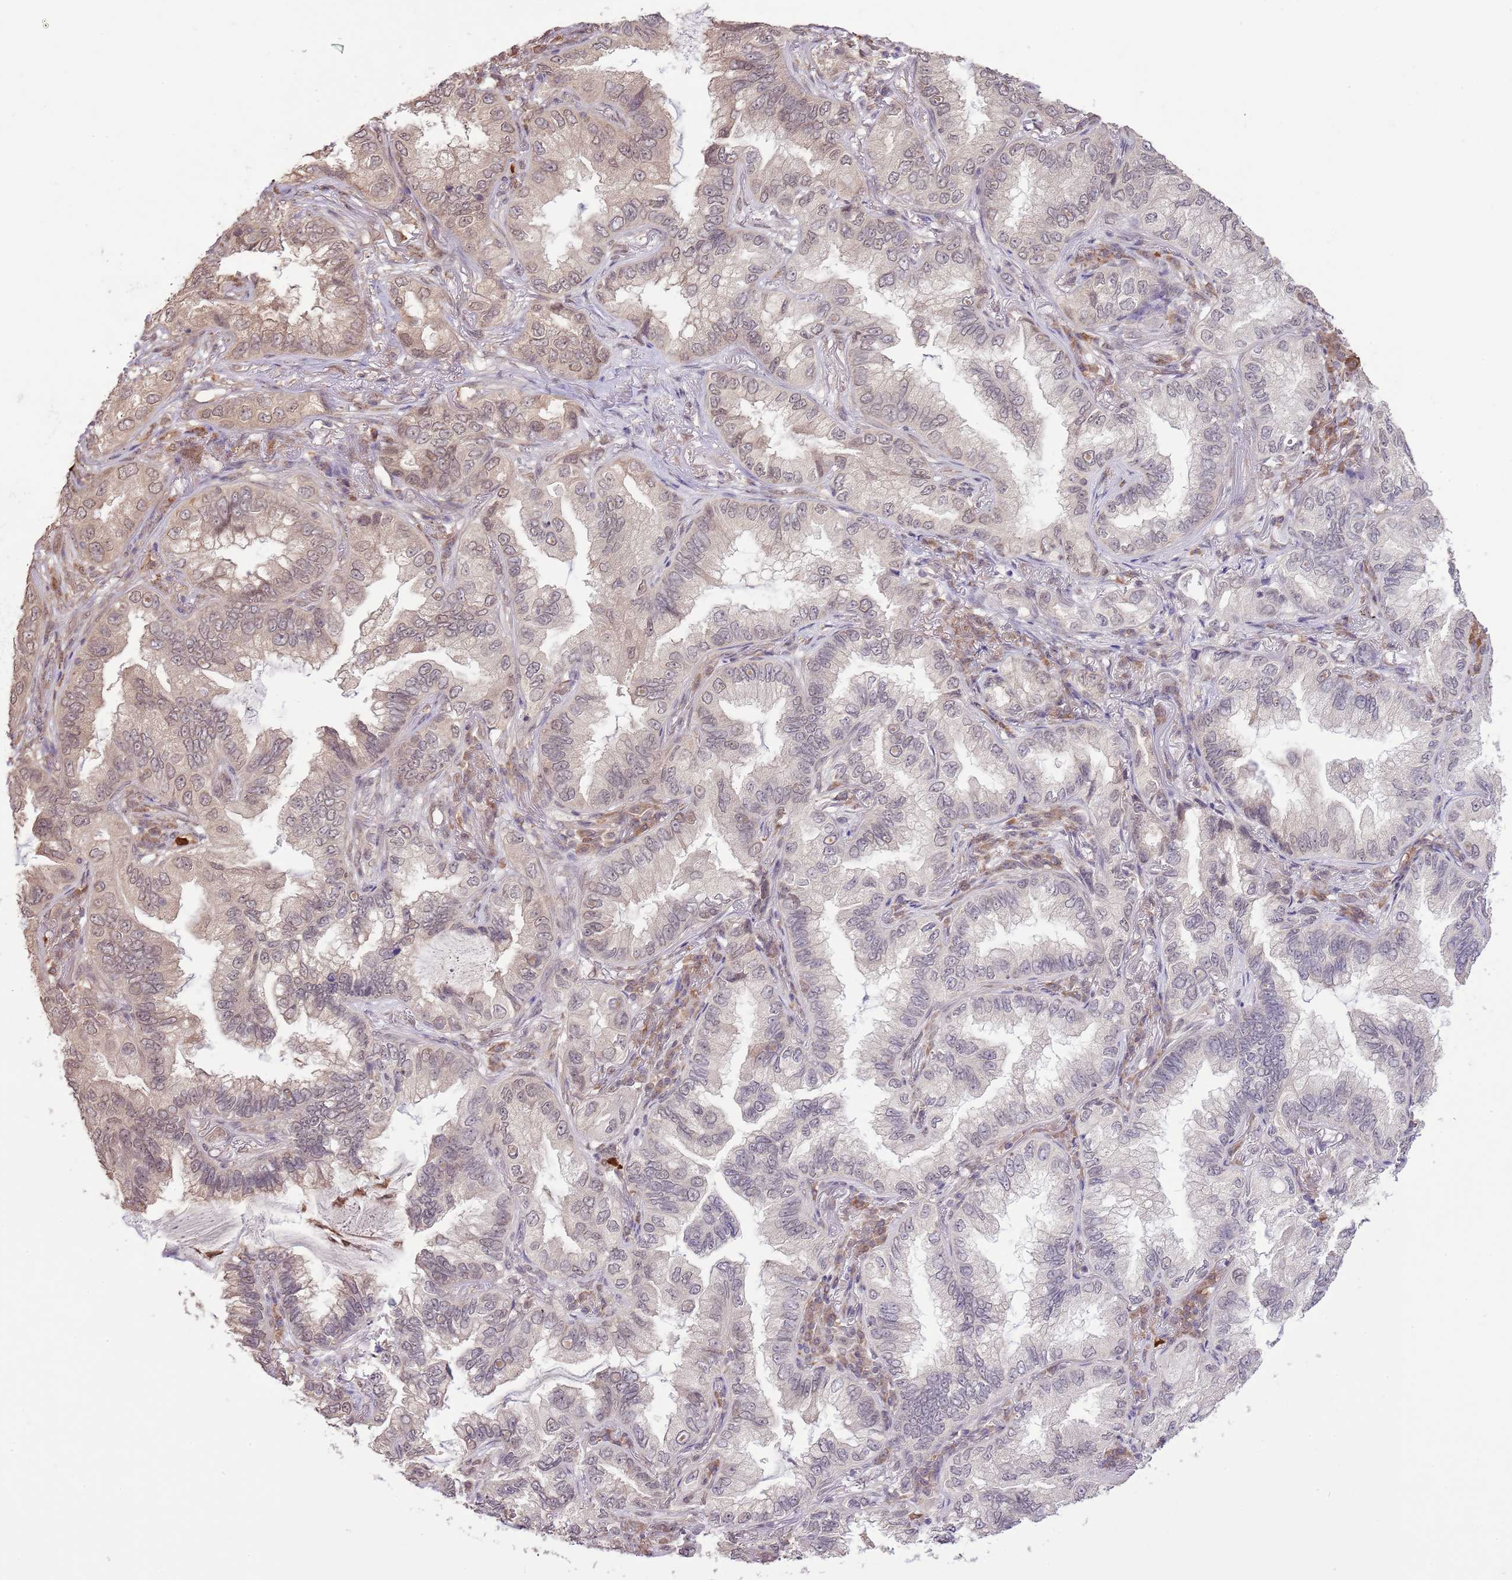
{"staining": {"intensity": "weak", "quantity": "25%-75%", "location": "nuclear"}, "tissue": "lung cancer", "cell_type": "Tumor cells", "image_type": "cancer", "snomed": [{"axis": "morphology", "description": "Adenocarcinoma, NOS"}, {"axis": "topography", "description": "Lung"}], "caption": "The photomicrograph reveals a brown stain indicating the presence of a protein in the nuclear of tumor cells in adenocarcinoma (lung).", "gene": "AMIGO1", "patient": {"sex": "female", "age": 69}}